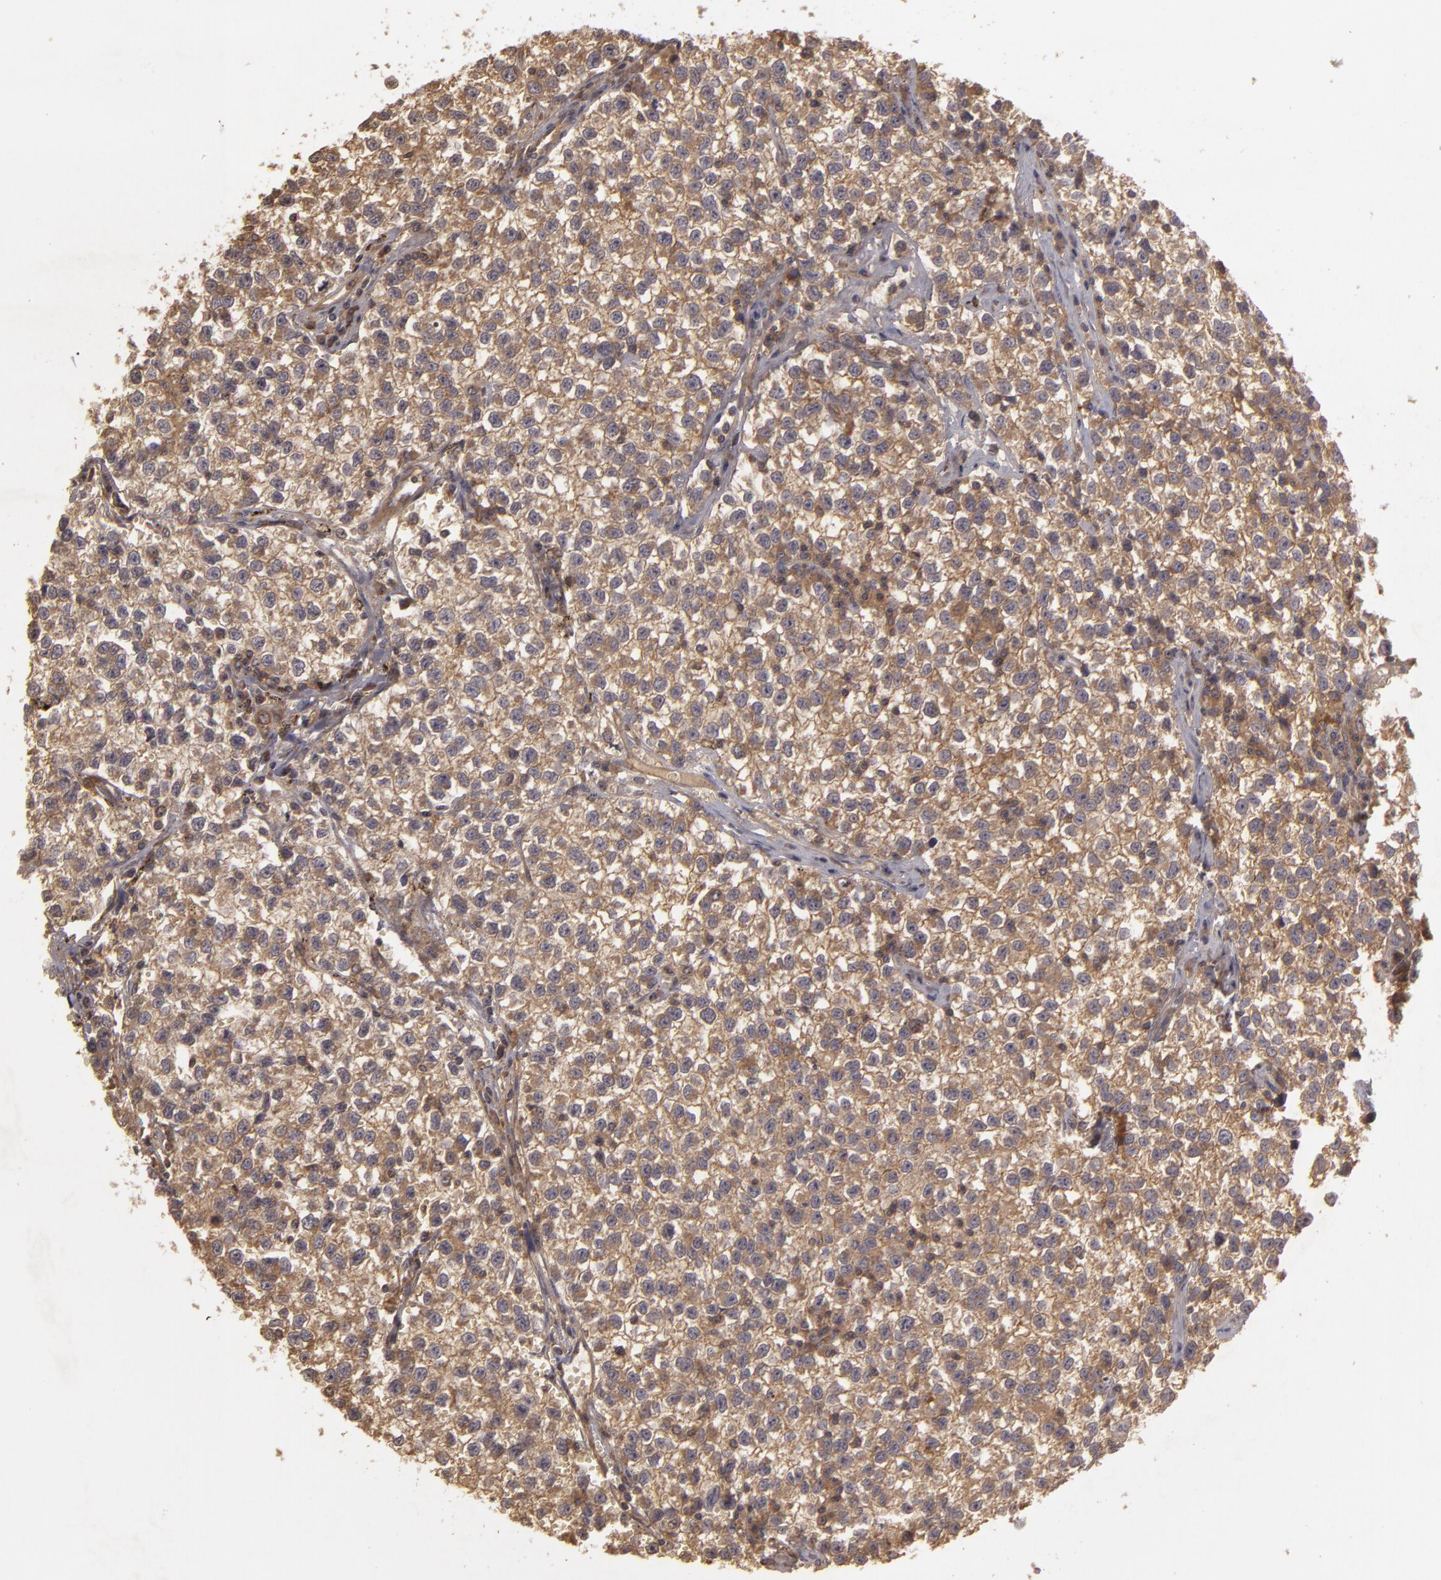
{"staining": {"intensity": "strong", "quantity": ">75%", "location": "cytoplasmic/membranous"}, "tissue": "testis cancer", "cell_type": "Tumor cells", "image_type": "cancer", "snomed": [{"axis": "morphology", "description": "Seminoma, NOS"}, {"axis": "topography", "description": "Testis"}], "caption": "A brown stain shows strong cytoplasmic/membranous expression of a protein in testis cancer (seminoma) tumor cells. (Stains: DAB in brown, nuclei in blue, Microscopy: brightfield microscopy at high magnification).", "gene": "HRAS", "patient": {"sex": "male", "age": 35}}